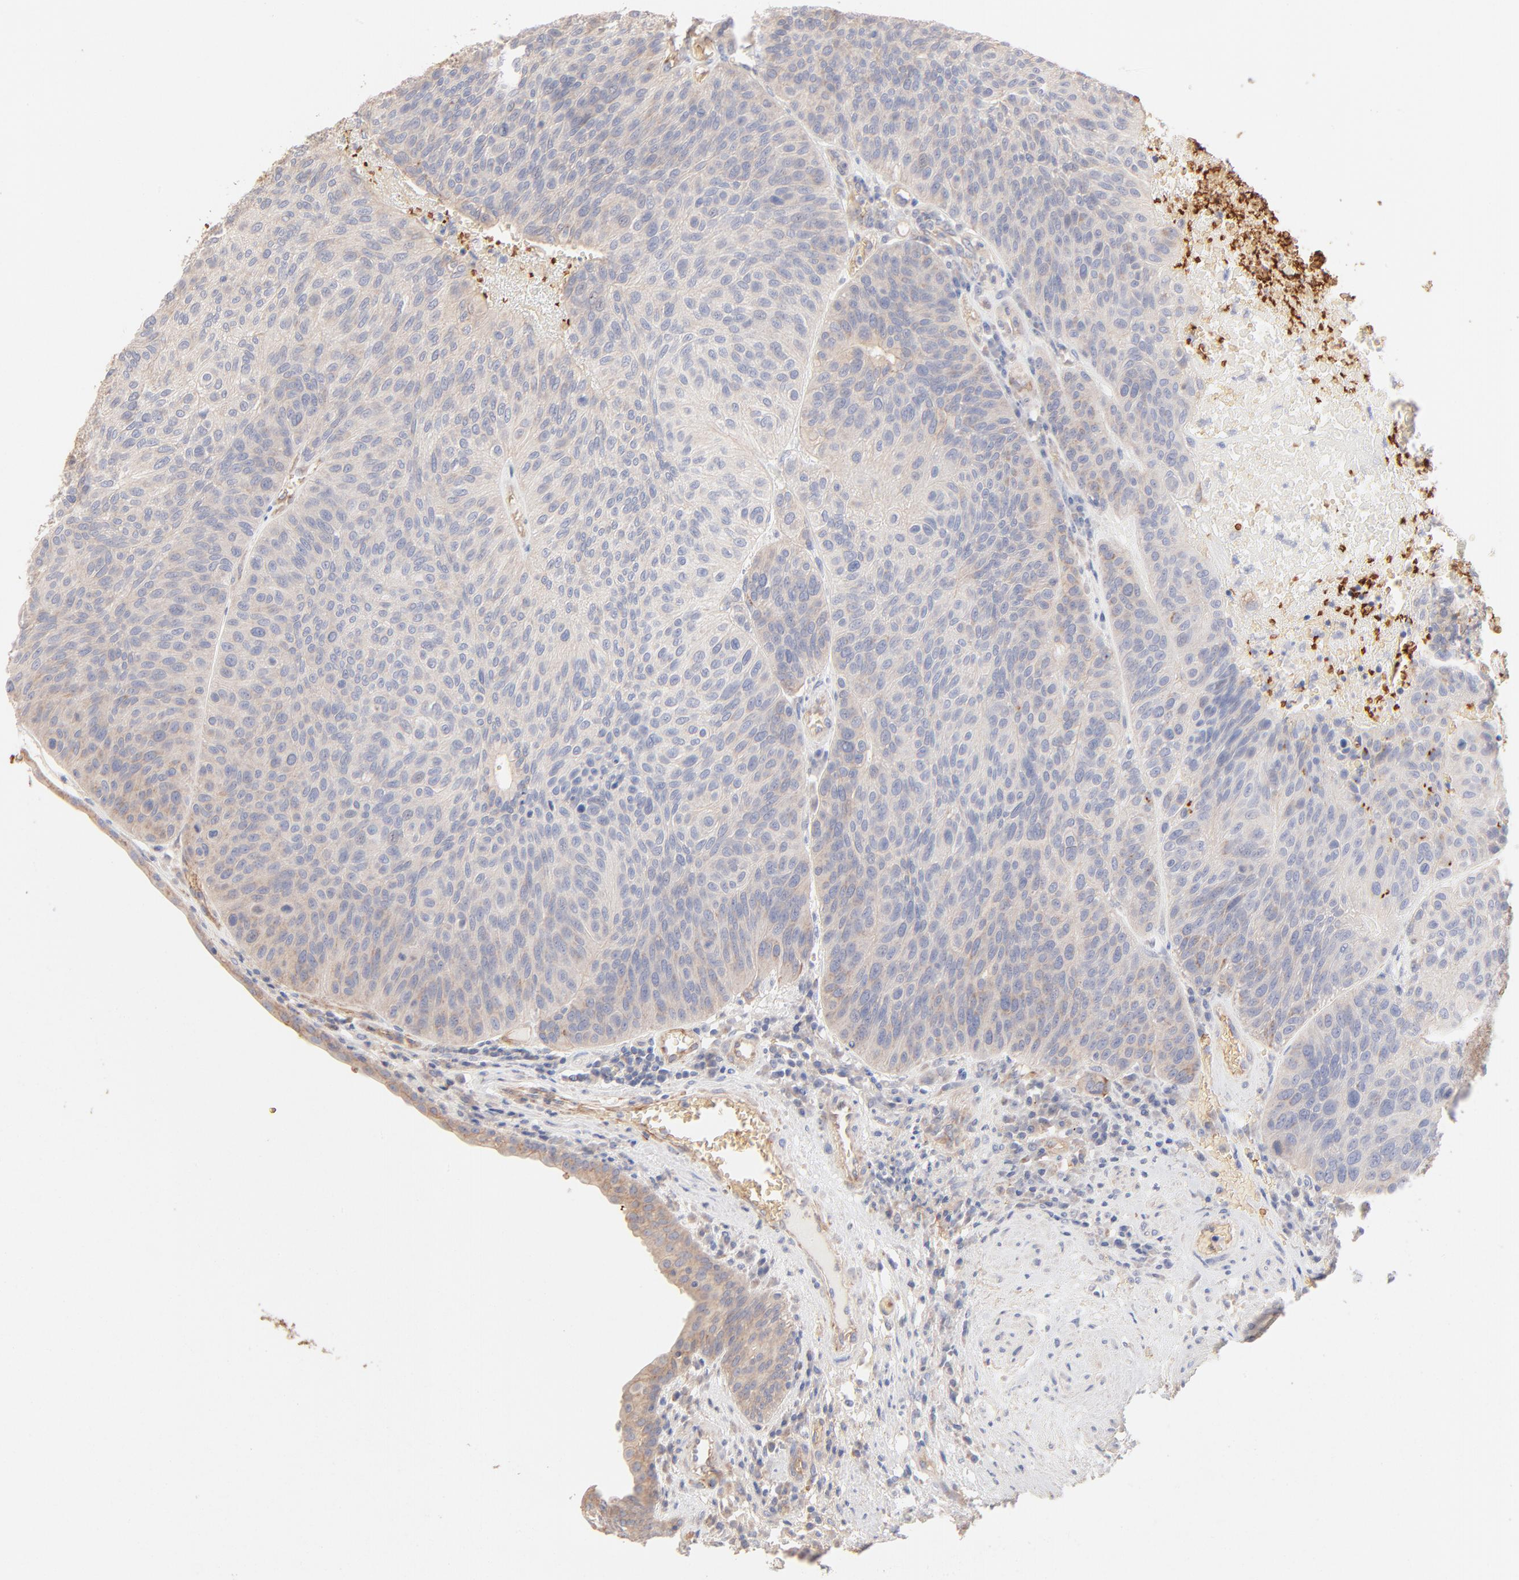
{"staining": {"intensity": "negative", "quantity": "none", "location": "none"}, "tissue": "urothelial cancer", "cell_type": "Tumor cells", "image_type": "cancer", "snomed": [{"axis": "morphology", "description": "Urothelial carcinoma, High grade"}, {"axis": "topography", "description": "Urinary bladder"}], "caption": "High magnification brightfield microscopy of urothelial carcinoma (high-grade) stained with DAB (brown) and counterstained with hematoxylin (blue): tumor cells show no significant staining. Nuclei are stained in blue.", "gene": "SPTB", "patient": {"sex": "male", "age": 66}}